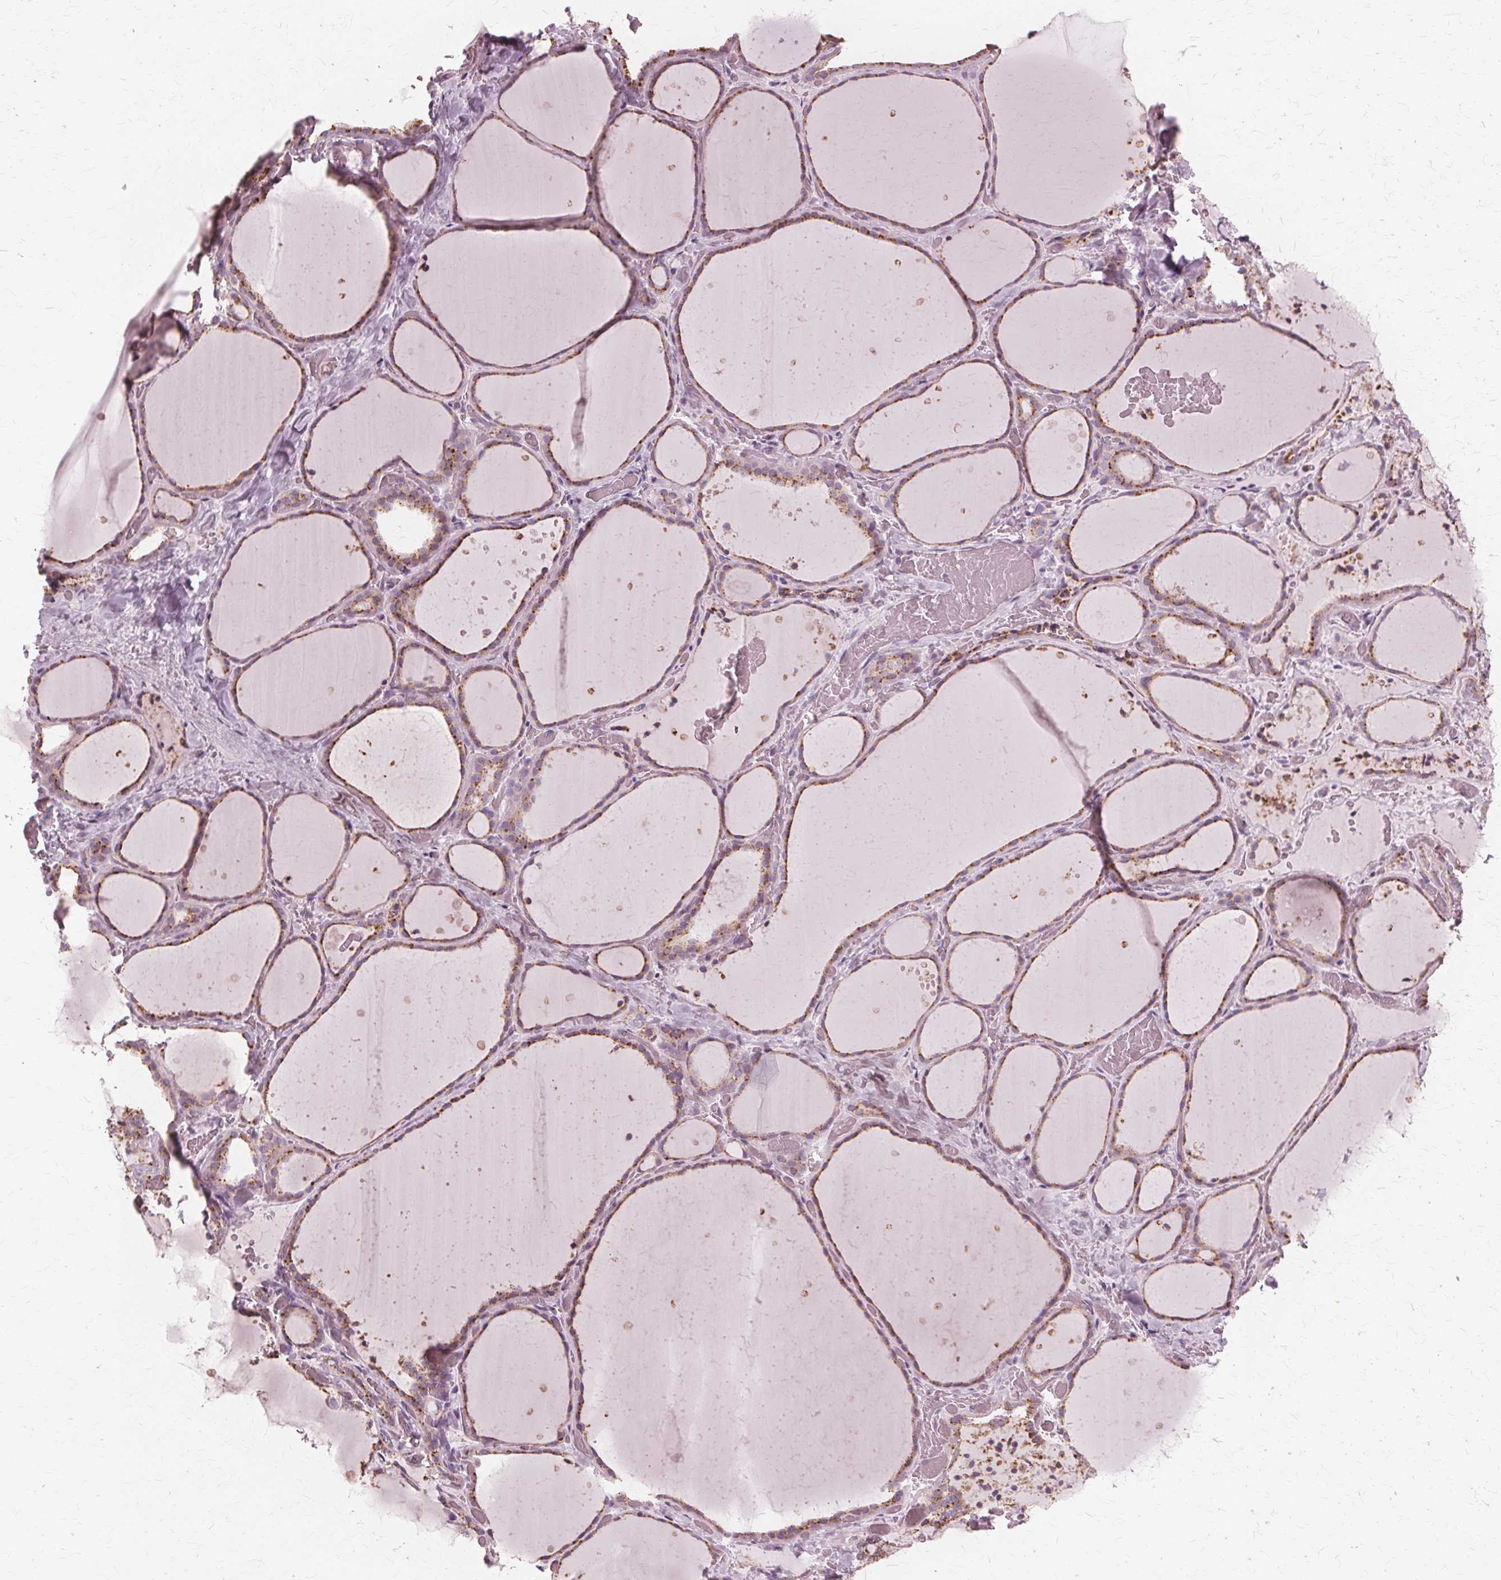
{"staining": {"intensity": "moderate", "quantity": ">75%", "location": "cytoplasmic/membranous"}, "tissue": "thyroid gland", "cell_type": "Glandular cells", "image_type": "normal", "snomed": [{"axis": "morphology", "description": "Normal tissue, NOS"}, {"axis": "topography", "description": "Thyroid gland"}], "caption": "Glandular cells exhibit moderate cytoplasmic/membranous expression in about >75% of cells in unremarkable thyroid gland. (Stains: DAB in brown, nuclei in blue, Microscopy: brightfield microscopy at high magnification).", "gene": "DNASE2", "patient": {"sex": "female", "age": 36}}